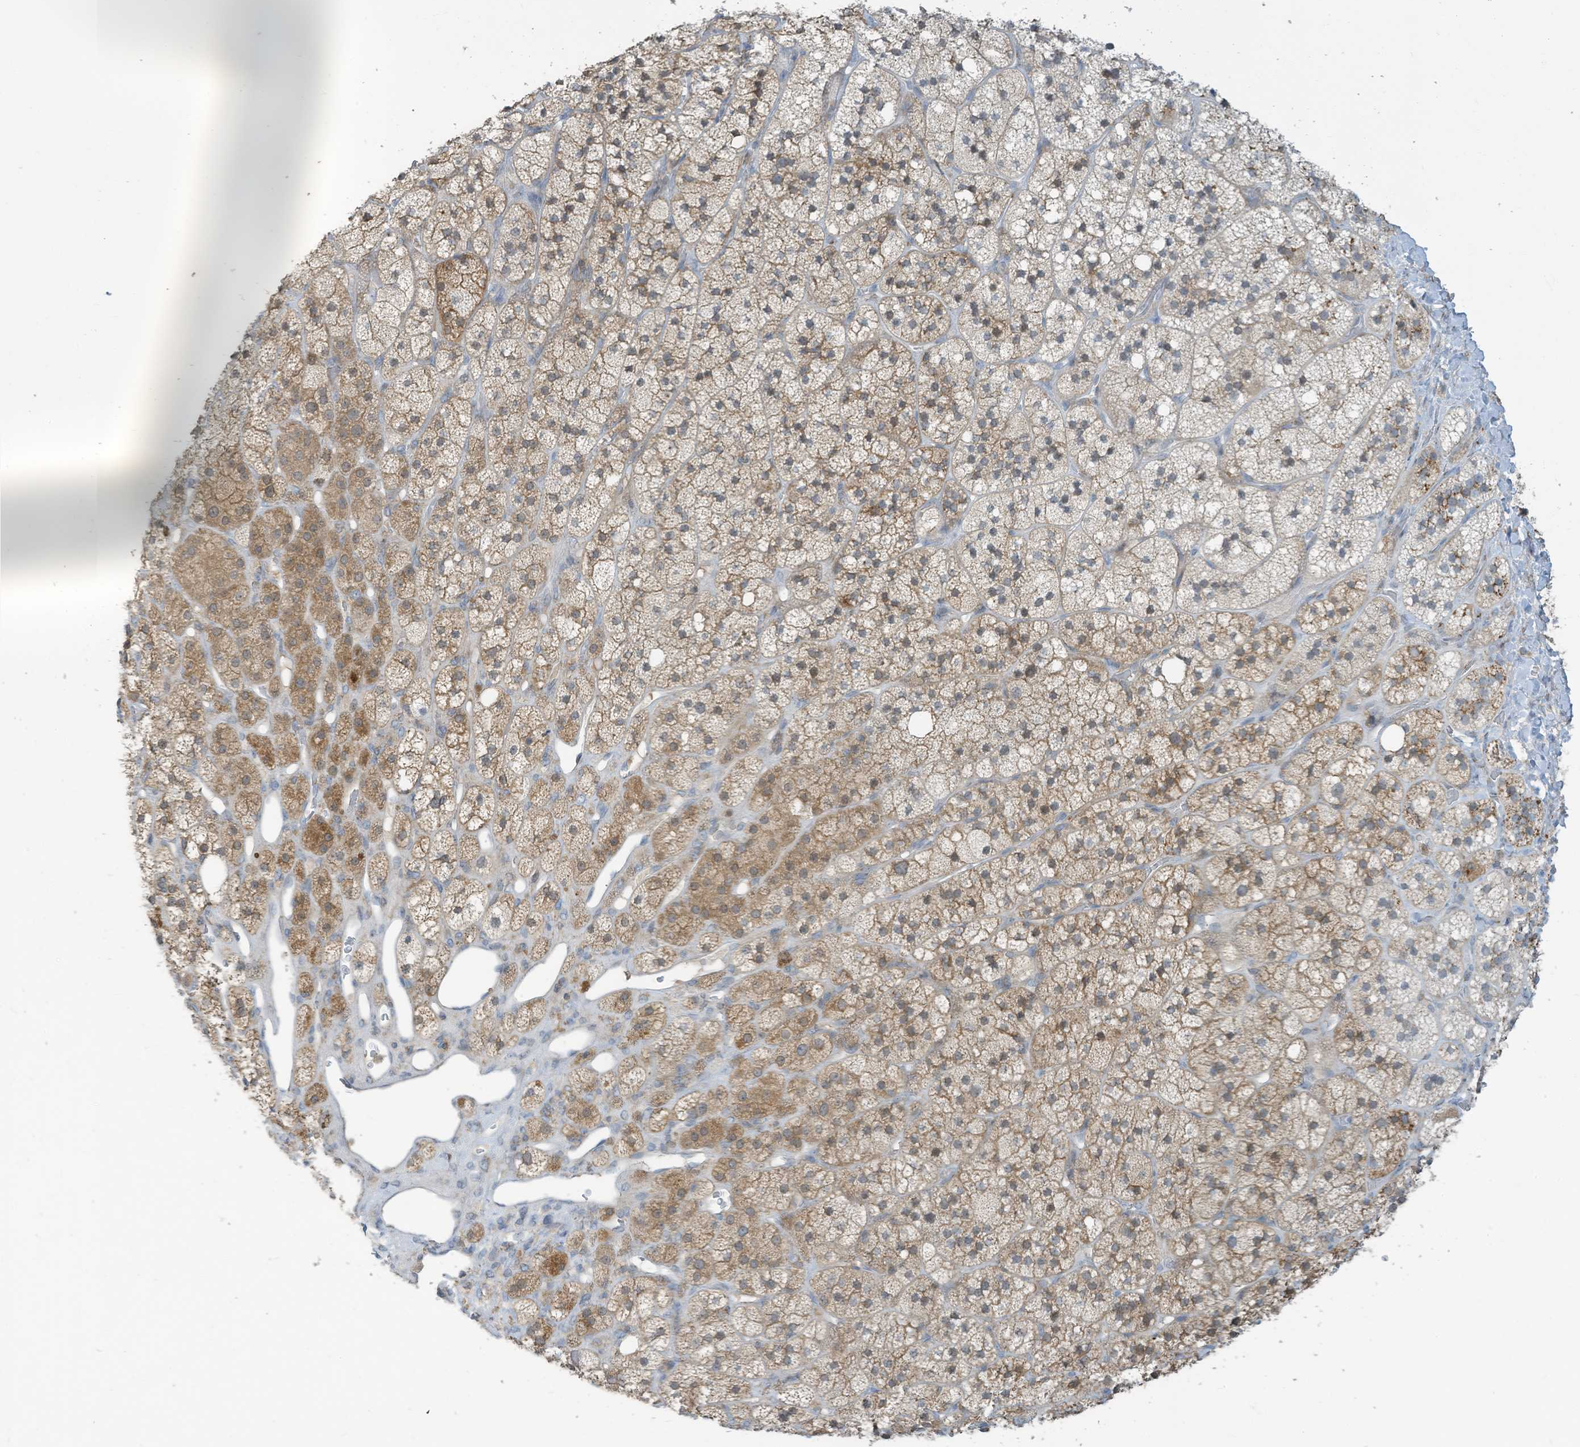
{"staining": {"intensity": "moderate", "quantity": ">75%", "location": "cytoplasmic/membranous"}, "tissue": "adrenal gland", "cell_type": "Glandular cells", "image_type": "normal", "snomed": [{"axis": "morphology", "description": "Normal tissue, NOS"}, {"axis": "topography", "description": "Adrenal gland"}], "caption": "High-magnification brightfield microscopy of normal adrenal gland stained with DAB (brown) and counterstained with hematoxylin (blue). glandular cells exhibit moderate cytoplasmic/membranous staining is appreciated in approximately>75% of cells.", "gene": "PARVG", "patient": {"sex": "male", "age": 61}}